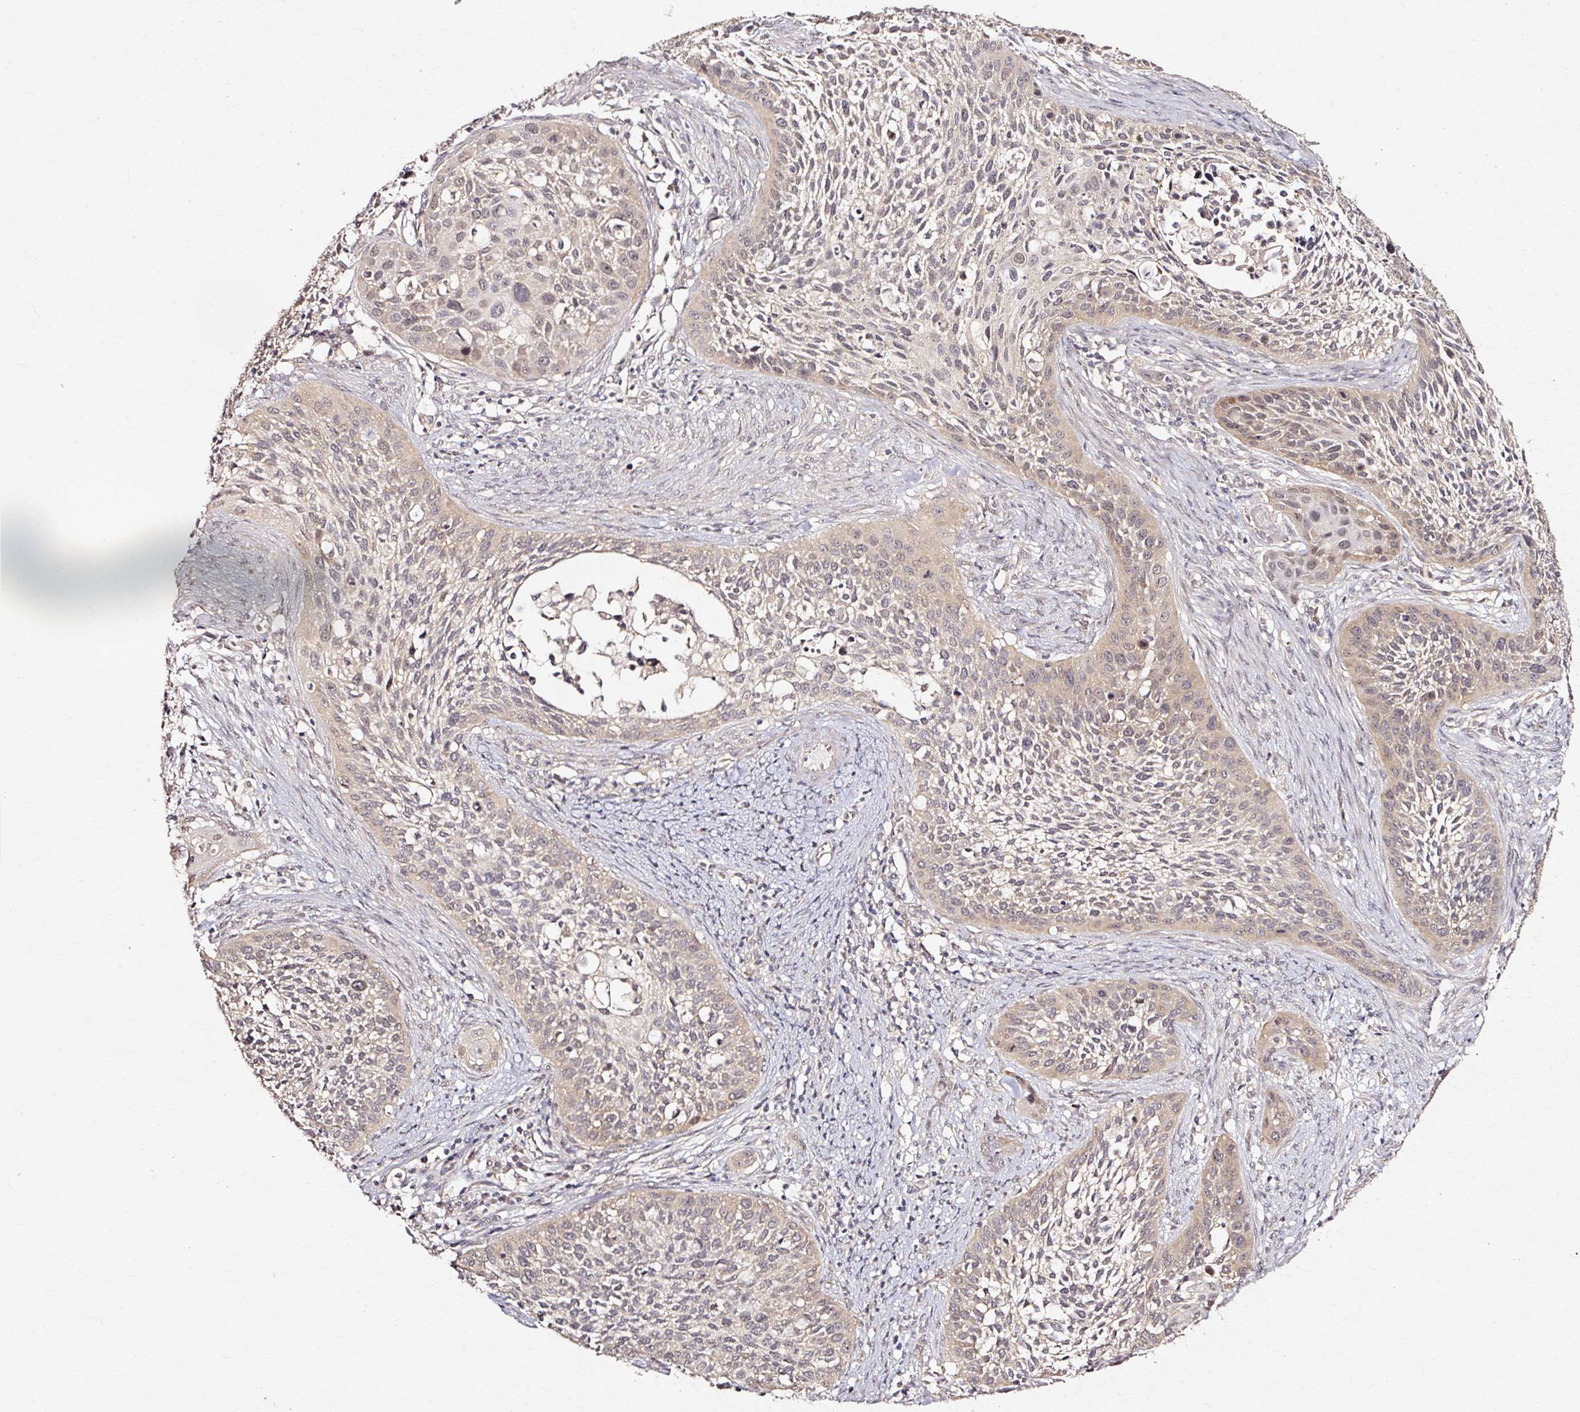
{"staining": {"intensity": "weak", "quantity": ">75%", "location": "cytoplasmic/membranous"}, "tissue": "cervical cancer", "cell_type": "Tumor cells", "image_type": "cancer", "snomed": [{"axis": "morphology", "description": "Squamous cell carcinoma, NOS"}, {"axis": "topography", "description": "Cervix"}], "caption": "High-power microscopy captured an immunohistochemistry (IHC) histopathology image of cervical squamous cell carcinoma, revealing weak cytoplasmic/membranous expression in approximately >75% of tumor cells. (DAB IHC, brown staining for protein, blue staining for nuclei).", "gene": "RGPD5", "patient": {"sex": "female", "age": 34}}